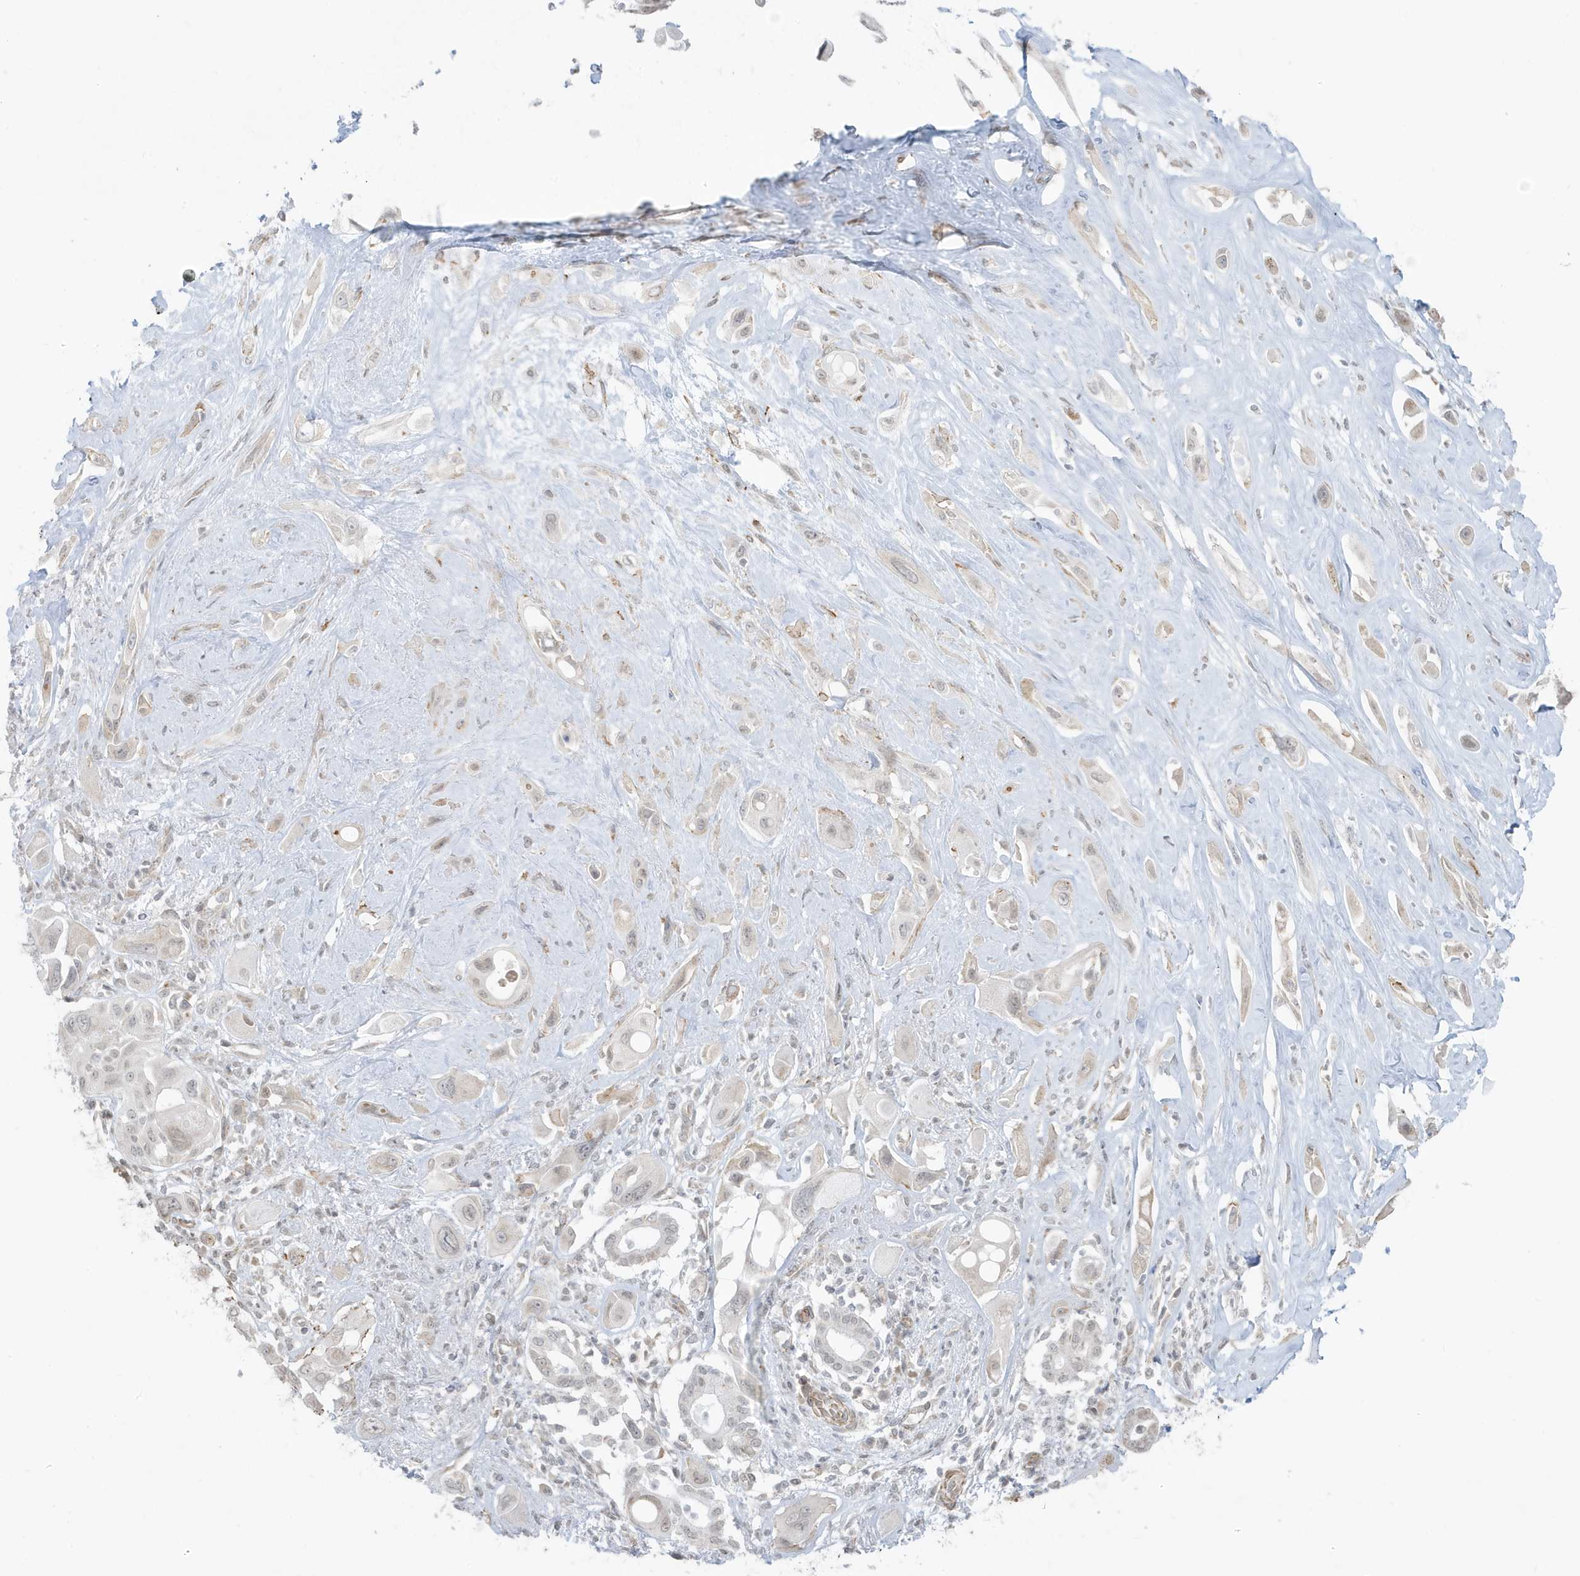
{"staining": {"intensity": "negative", "quantity": "none", "location": "none"}, "tissue": "pancreatic cancer", "cell_type": "Tumor cells", "image_type": "cancer", "snomed": [{"axis": "morphology", "description": "Adenocarcinoma, NOS"}, {"axis": "topography", "description": "Pancreas"}], "caption": "Pancreatic adenocarcinoma stained for a protein using immunohistochemistry shows no staining tumor cells.", "gene": "CHCHD4", "patient": {"sex": "male", "age": 68}}